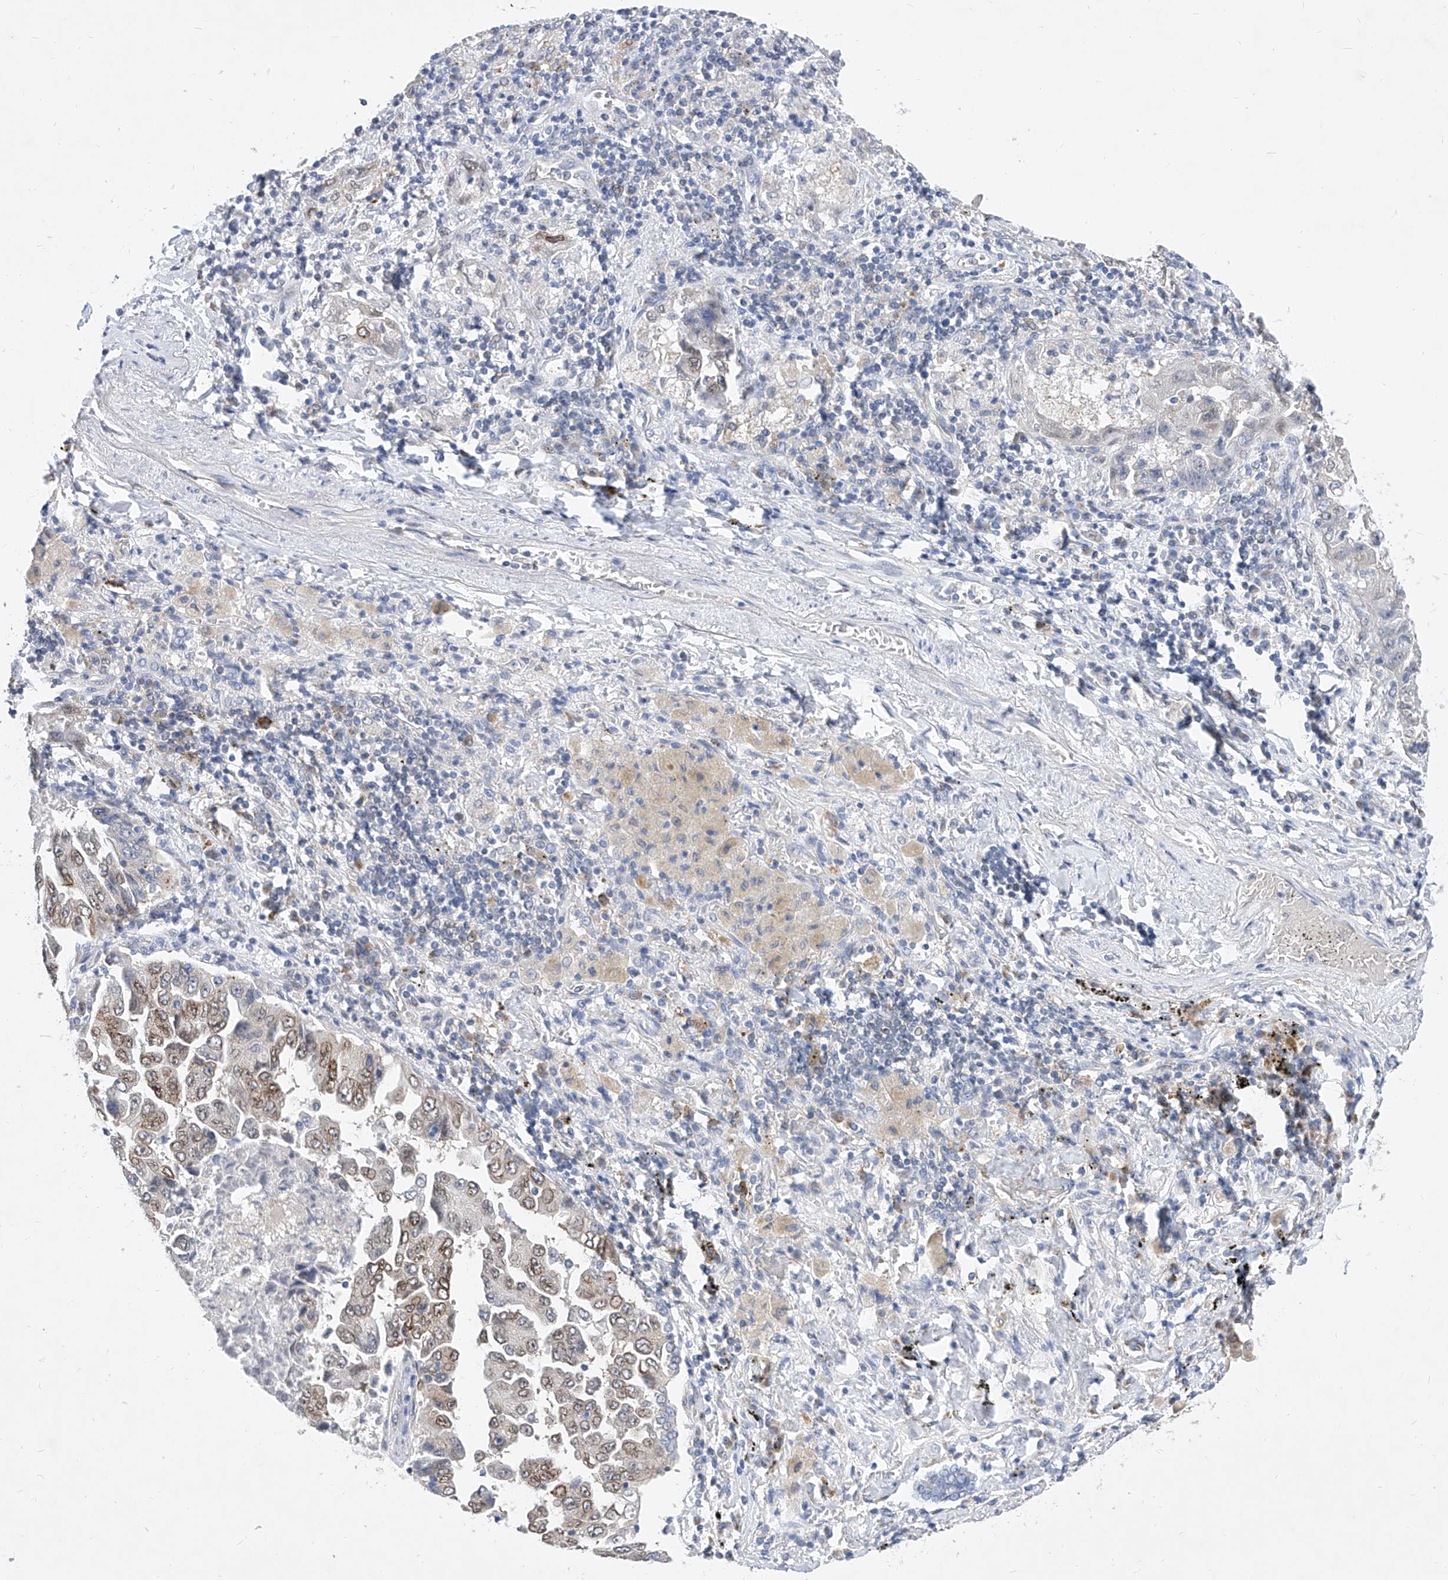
{"staining": {"intensity": "moderate", "quantity": "25%-75%", "location": "cytoplasmic/membranous,nuclear"}, "tissue": "lung cancer", "cell_type": "Tumor cells", "image_type": "cancer", "snomed": [{"axis": "morphology", "description": "Adenocarcinoma, NOS"}, {"axis": "topography", "description": "Lung"}], "caption": "Immunohistochemical staining of human adenocarcinoma (lung) reveals moderate cytoplasmic/membranous and nuclear protein expression in approximately 25%-75% of tumor cells.", "gene": "MX2", "patient": {"sex": "female", "age": 51}}